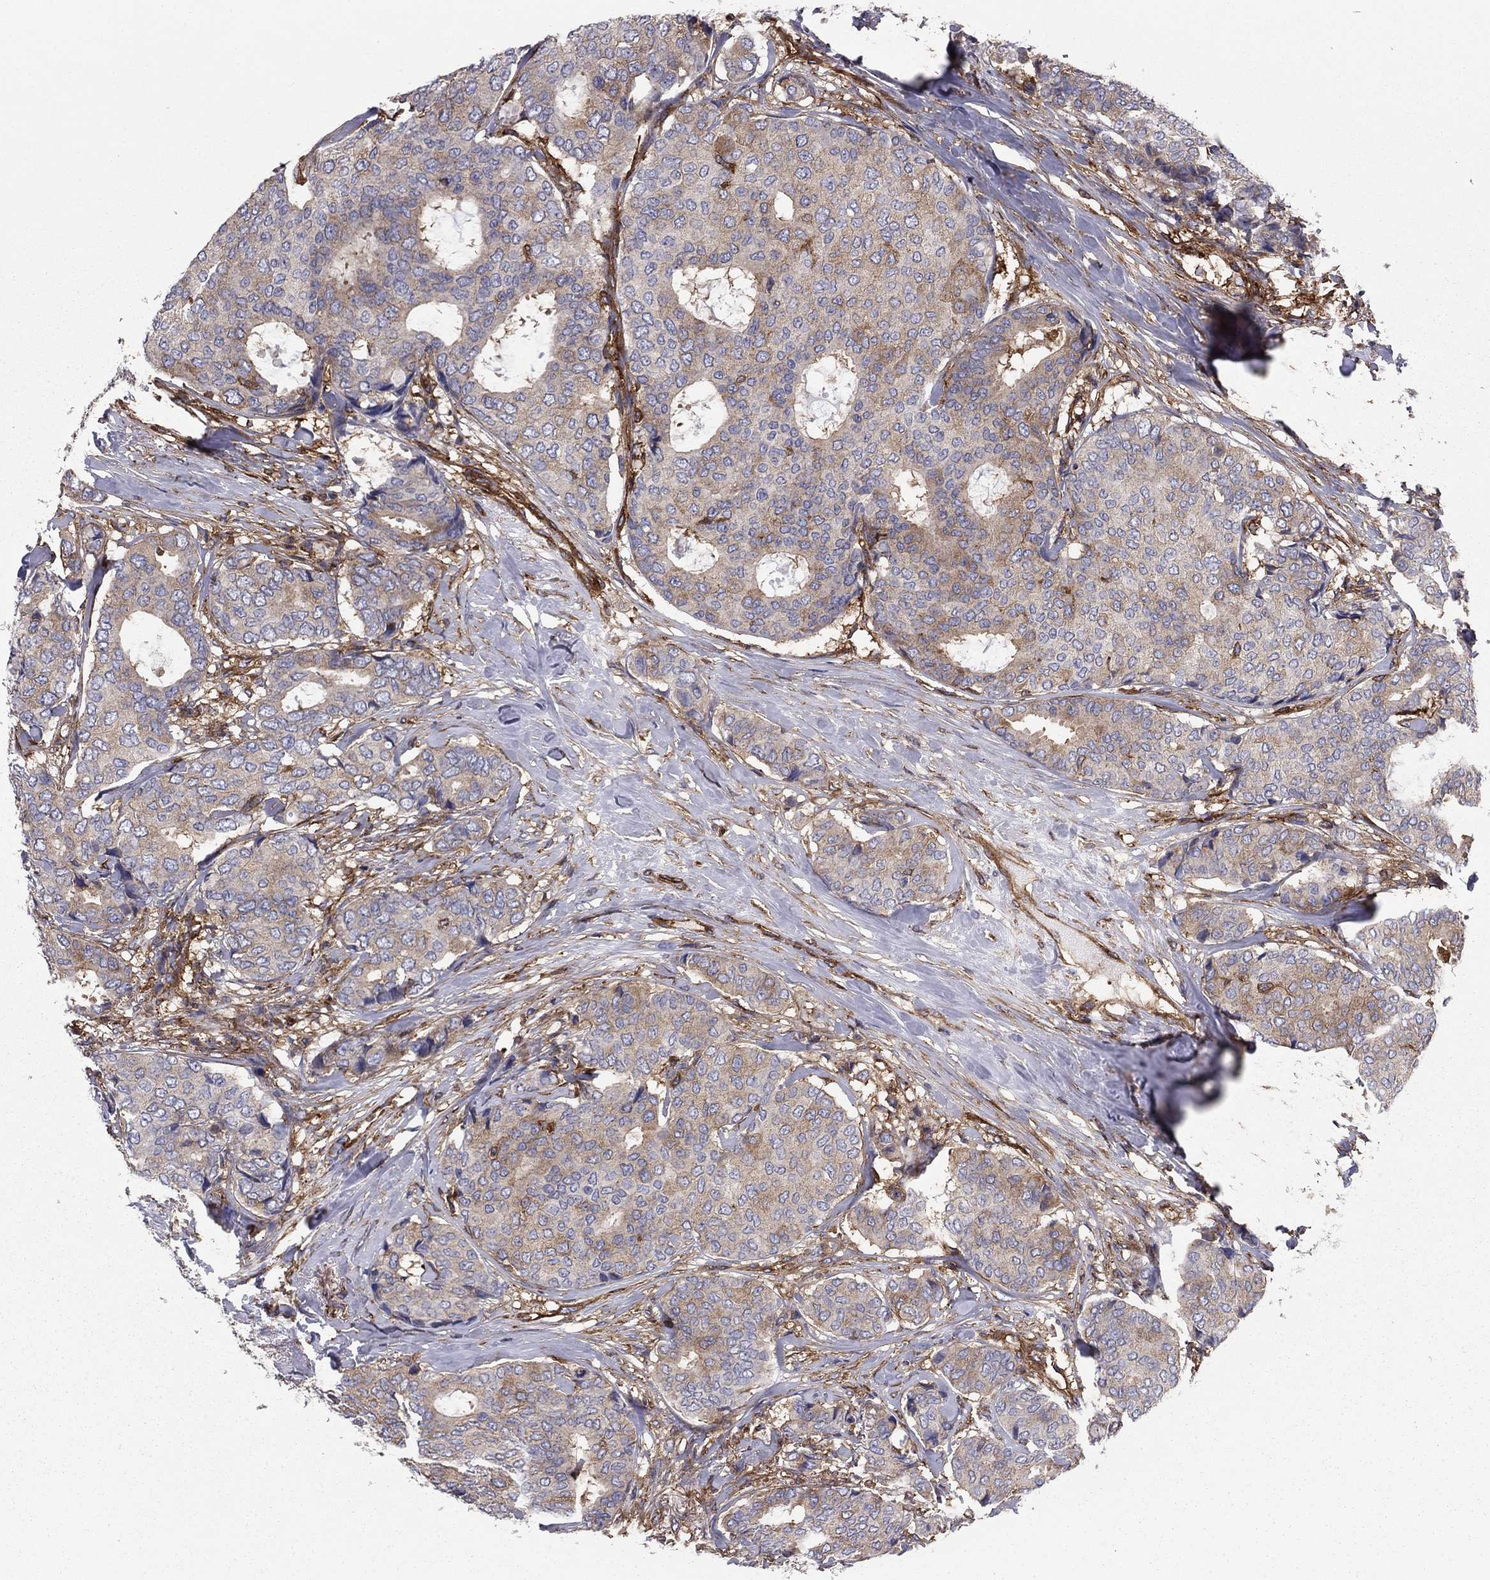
{"staining": {"intensity": "weak", "quantity": "<25%", "location": "cytoplasmic/membranous"}, "tissue": "breast cancer", "cell_type": "Tumor cells", "image_type": "cancer", "snomed": [{"axis": "morphology", "description": "Duct carcinoma"}, {"axis": "topography", "description": "Breast"}], "caption": "The photomicrograph exhibits no staining of tumor cells in infiltrating ductal carcinoma (breast).", "gene": "EHBP1L1", "patient": {"sex": "female", "age": 75}}